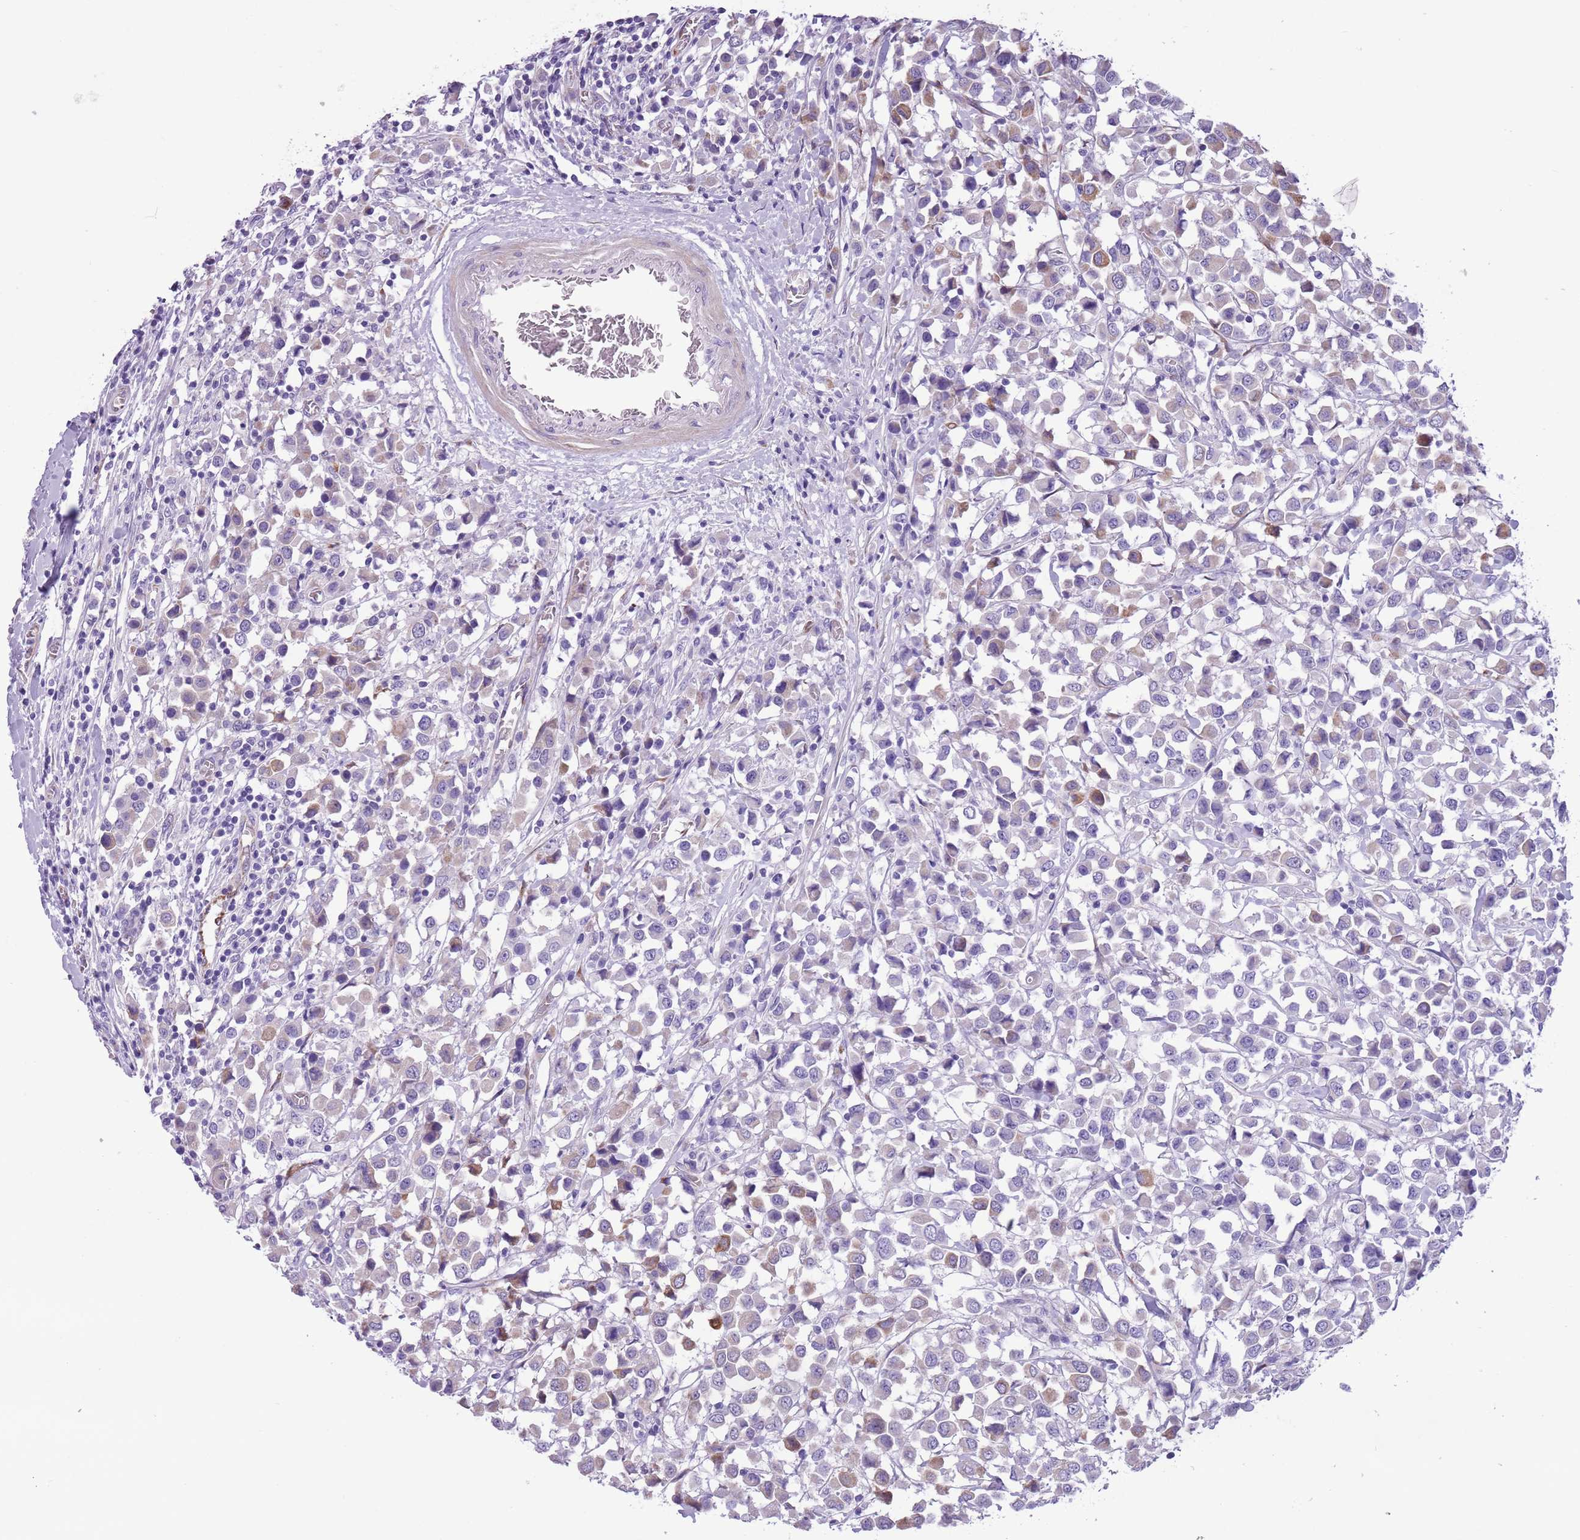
{"staining": {"intensity": "moderate", "quantity": "<25%", "location": "cytoplasmic/membranous"}, "tissue": "breast cancer", "cell_type": "Tumor cells", "image_type": "cancer", "snomed": [{"axis": "morphology", "description": "Duct carcinoma"}, {"axis": "topography", "description": "Breast"}], "caption": "DAB (3,3'-diaminobenzidine) immunohistochemical staining of human breast cancer (intraductal carcinoma) demonstrates moderate cytoplasmic/membranous protein positivity in about <25% of tumor cells.", "gene": "MRPL32", "patient": {"sex": "female", "age": 61}}